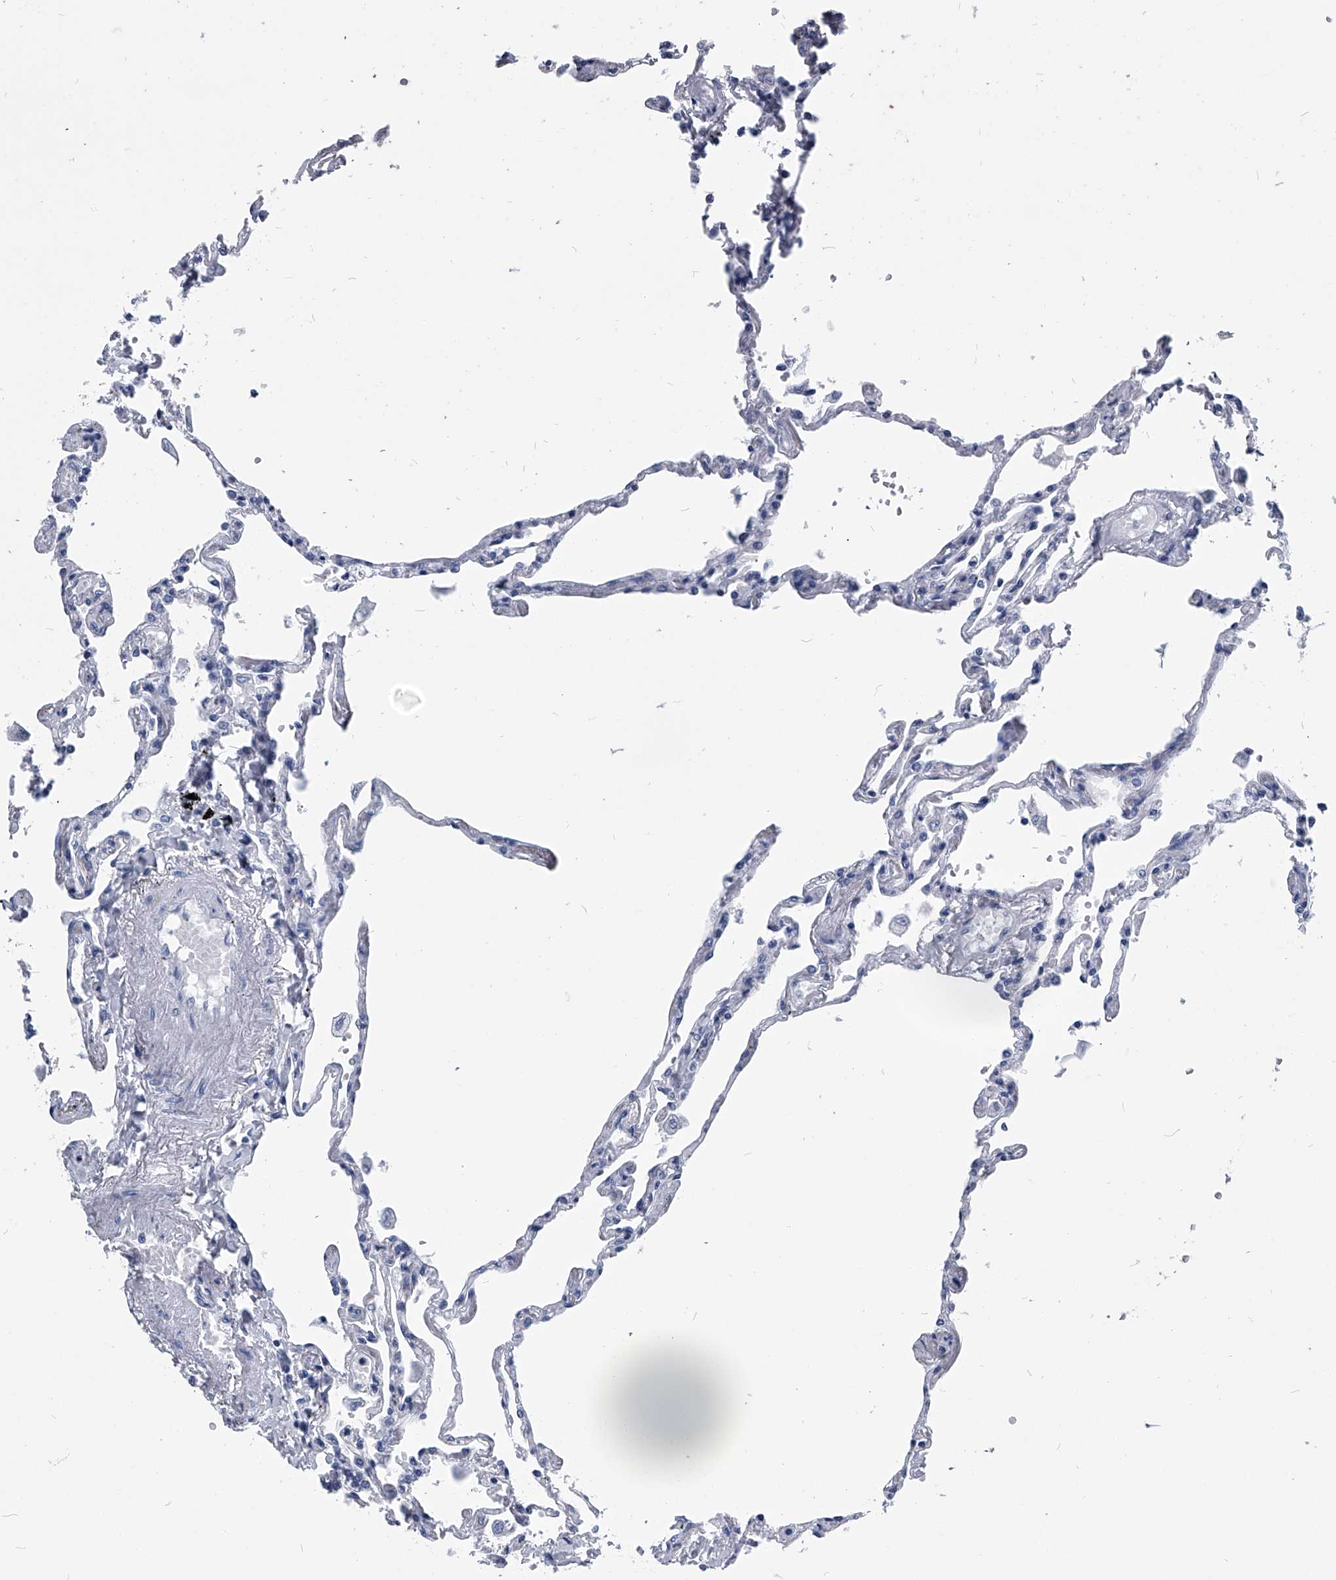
{"staining": {"intensity": "negative", "quantity": "none", "location": "none"}, "tissue": "lung", "cell_type": "Alveolar cells", "image_type": "normal", "snomed": [{"axis": "morphology", "description": "Normal tissue, NOS"}, {"axis": "topography", "description": "Lung"}], "caption": "Immunohistochemistry (IHC) histopathology image of benign lung: human lung stained with DAB demonstrates no significant protein expression in alveolar cells.", "gene": "PDXK", "patient": {"sex": "female", "age": 67}}